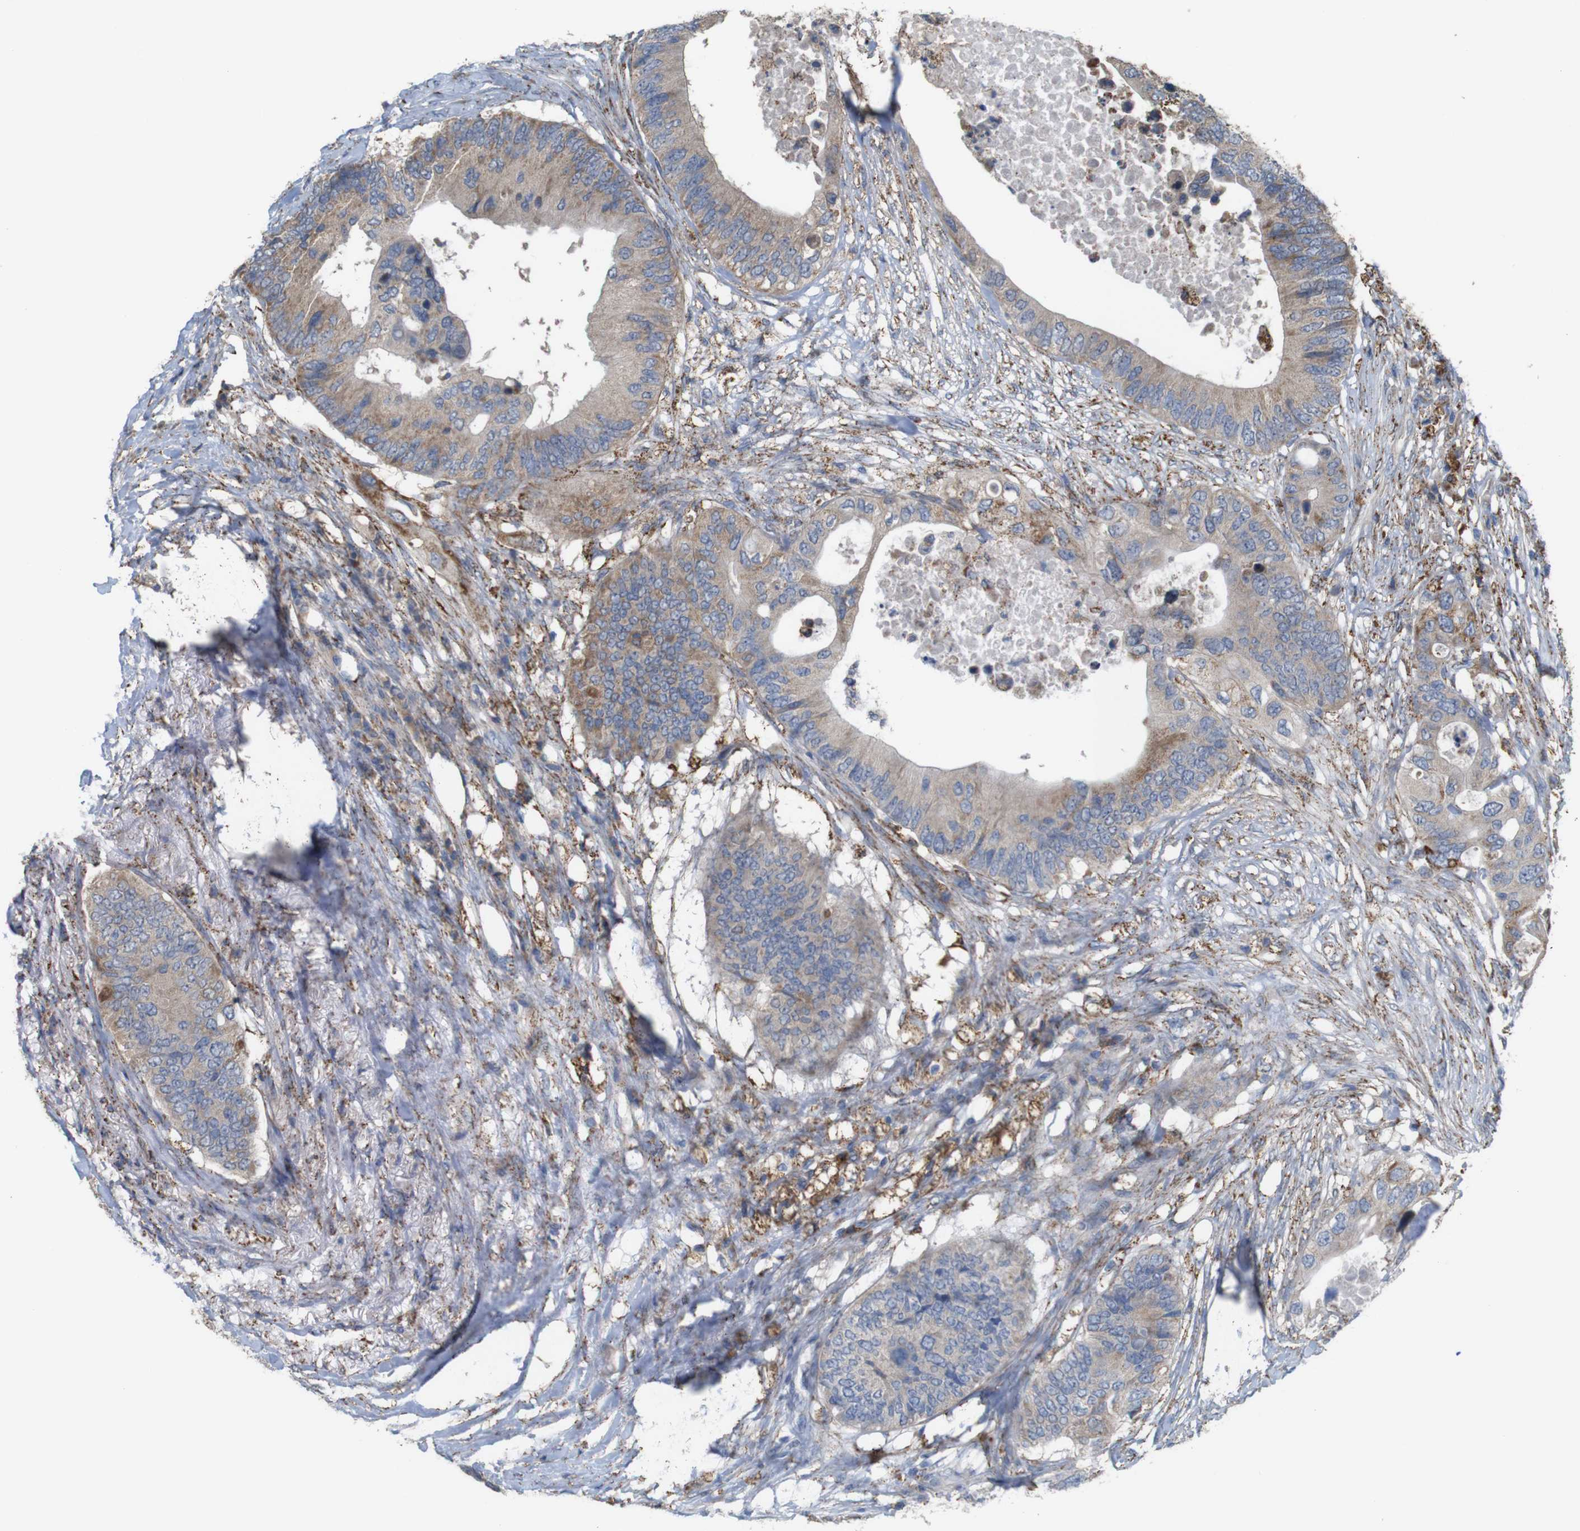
{"staining": {"intensity": "weak", "quantity": "25%-75%", "location": "cytoplasmic/membranous"}, "tissue": "colorectal cancer", "cell_type": "Tumor cells", "image_type": "cancer", "snomed": [{"axis": "morphology", "description": "Adenocarcinoma, NOS"}, {"axis": "topography", "description": "Colon"}], "caption": "About 25%-75% of tumor cells in human colorectal cancer (adenocarcinoma) demonstrate weak cytoplasmic/membranous protein staining as visualized by brown immunohistochemical staining.", "gene": "PTPRR", "patient": {"sex": "male", "age": 71}}